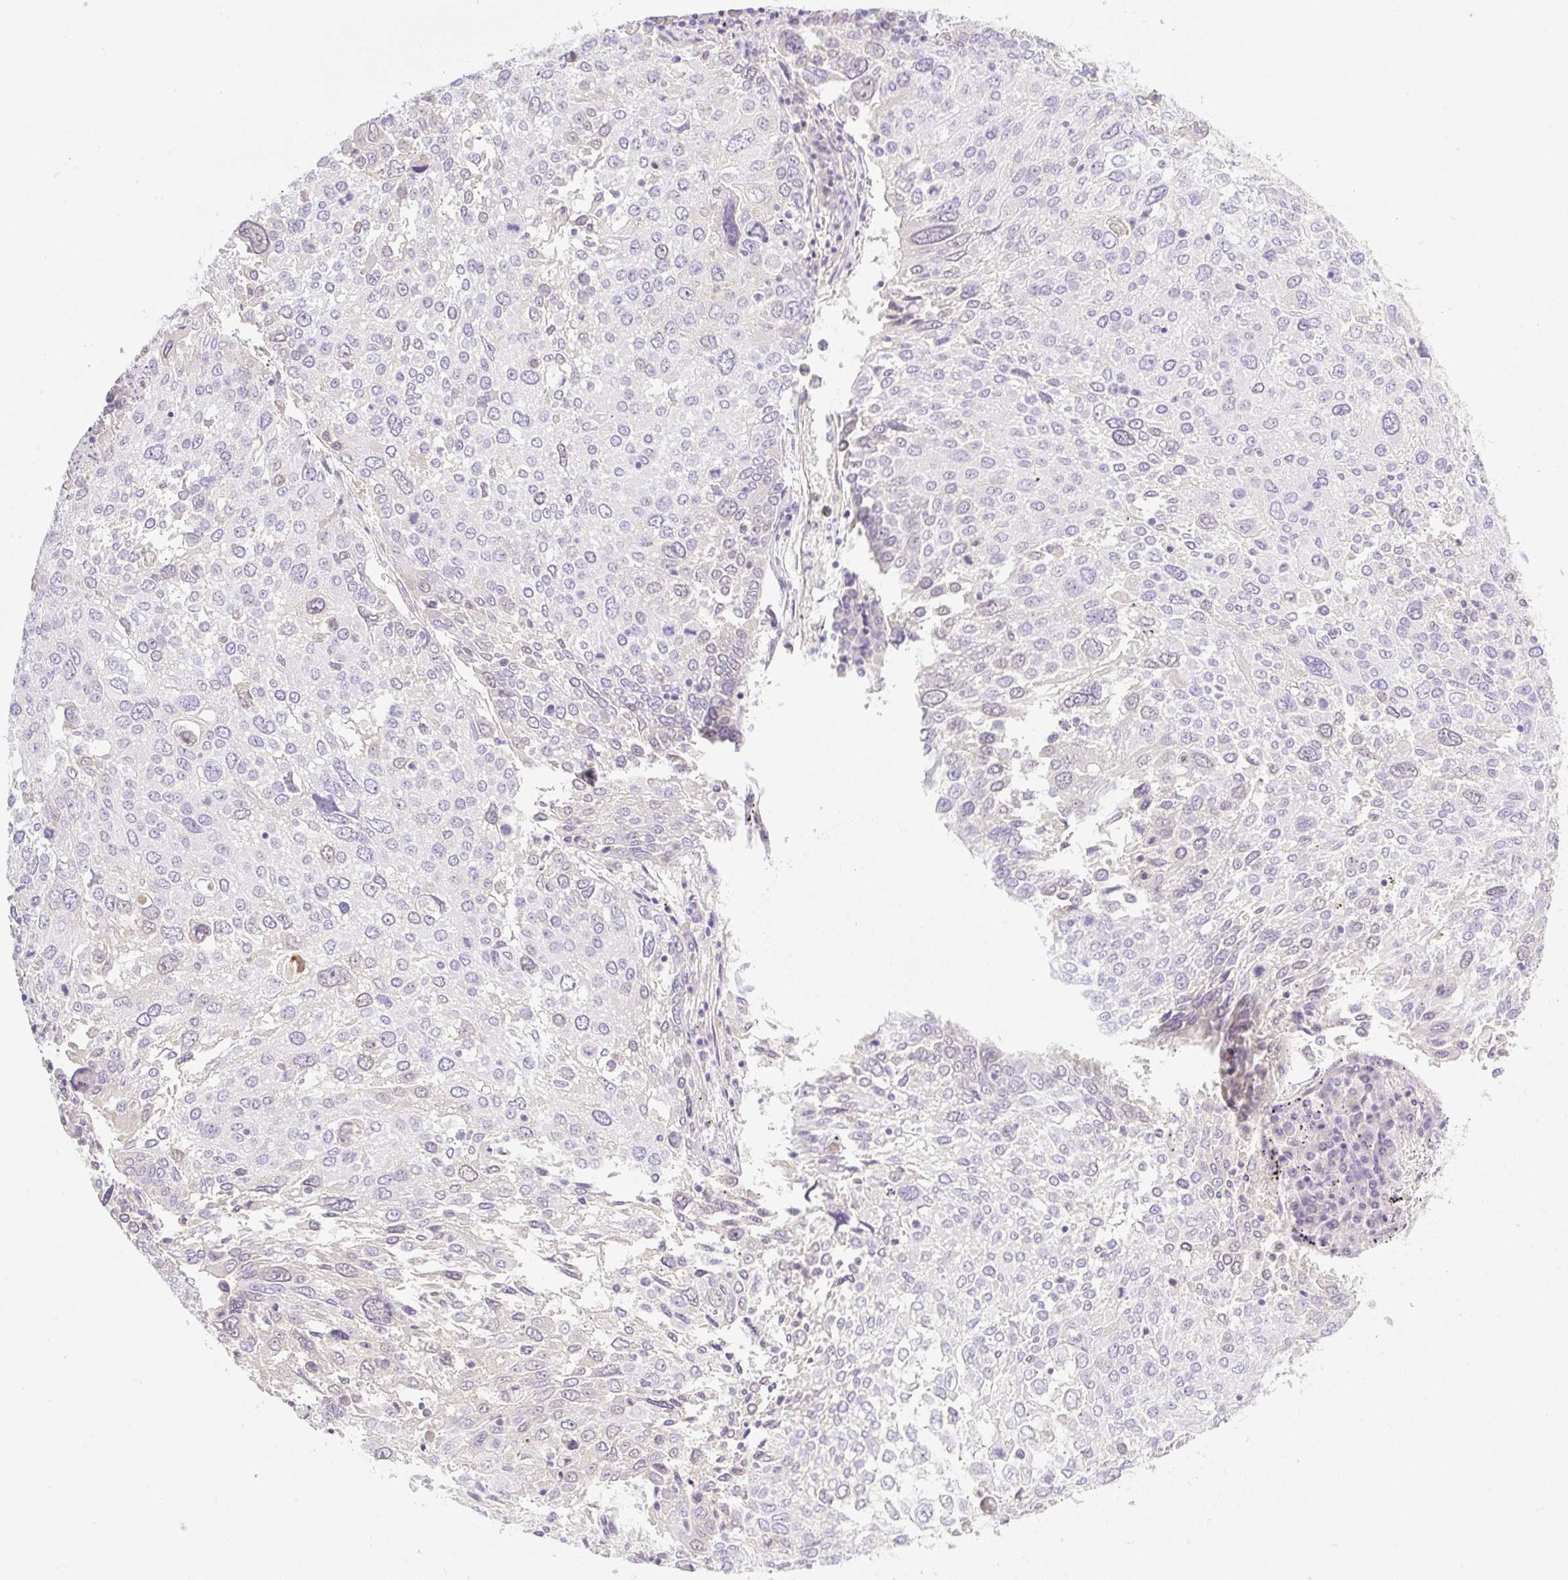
{"staining": {"intensity": "negative", "quantity": "none", "location": "none"}, "tissue": "lung cancer", "cell_type": "Tumor cells", "image_type": "cancer", "snomed": [{"axis": "morphology", "description": "Squamous cell carcinoma, NOS"}, {"axis": "topography", "description": "Lung"}], "caption": "The immunohistochemistry (IHC) histopathology image has no significant expression in tumor cells of lung cancer tissue.", "gene": "MIA2", "patient": {"sex": "male", "age": 65}}